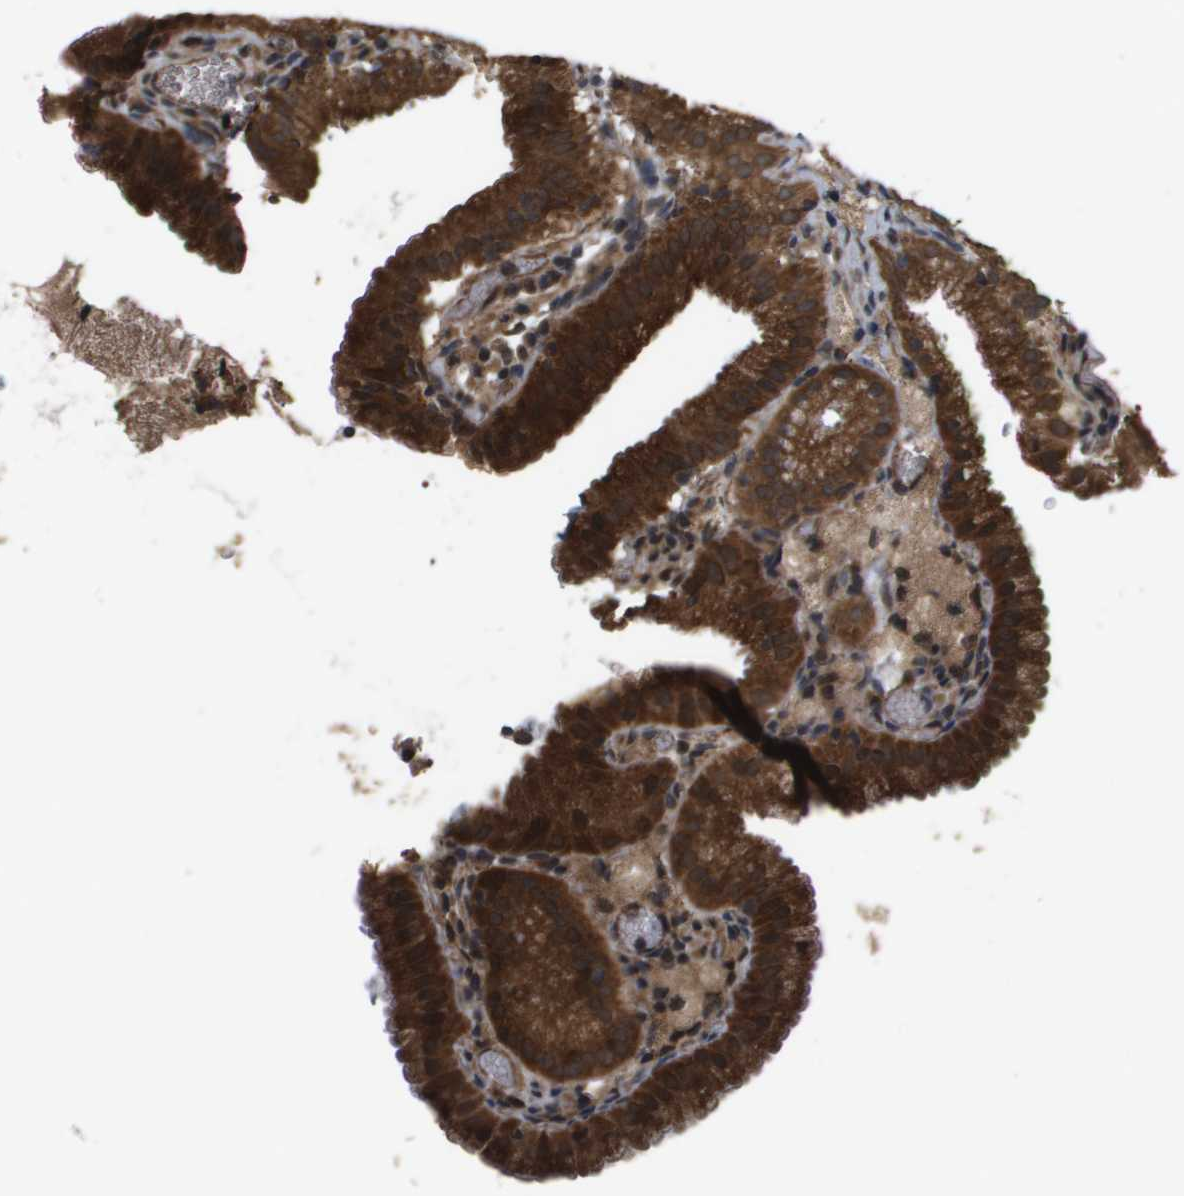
{"staining": {"intensity": "strong", "quantity": ">75%", "location": "cytoplasmic/membranous"}, "tissue": "gallbladder", "cell_type": "Glandular cells", "image_type": "normal", "snomed": [{"axis": "morphology", "description": "Normal tissue, NOS"}, {"axis": "topography", "description": "Gallbladder"}], "caption": "Strong cytoplasmic/membranous protein expression is present in approximately >75% of glandular cells in gallbladder.", "gene": "SPTLC1", "patient": {"sex": "male", "age": 54}}